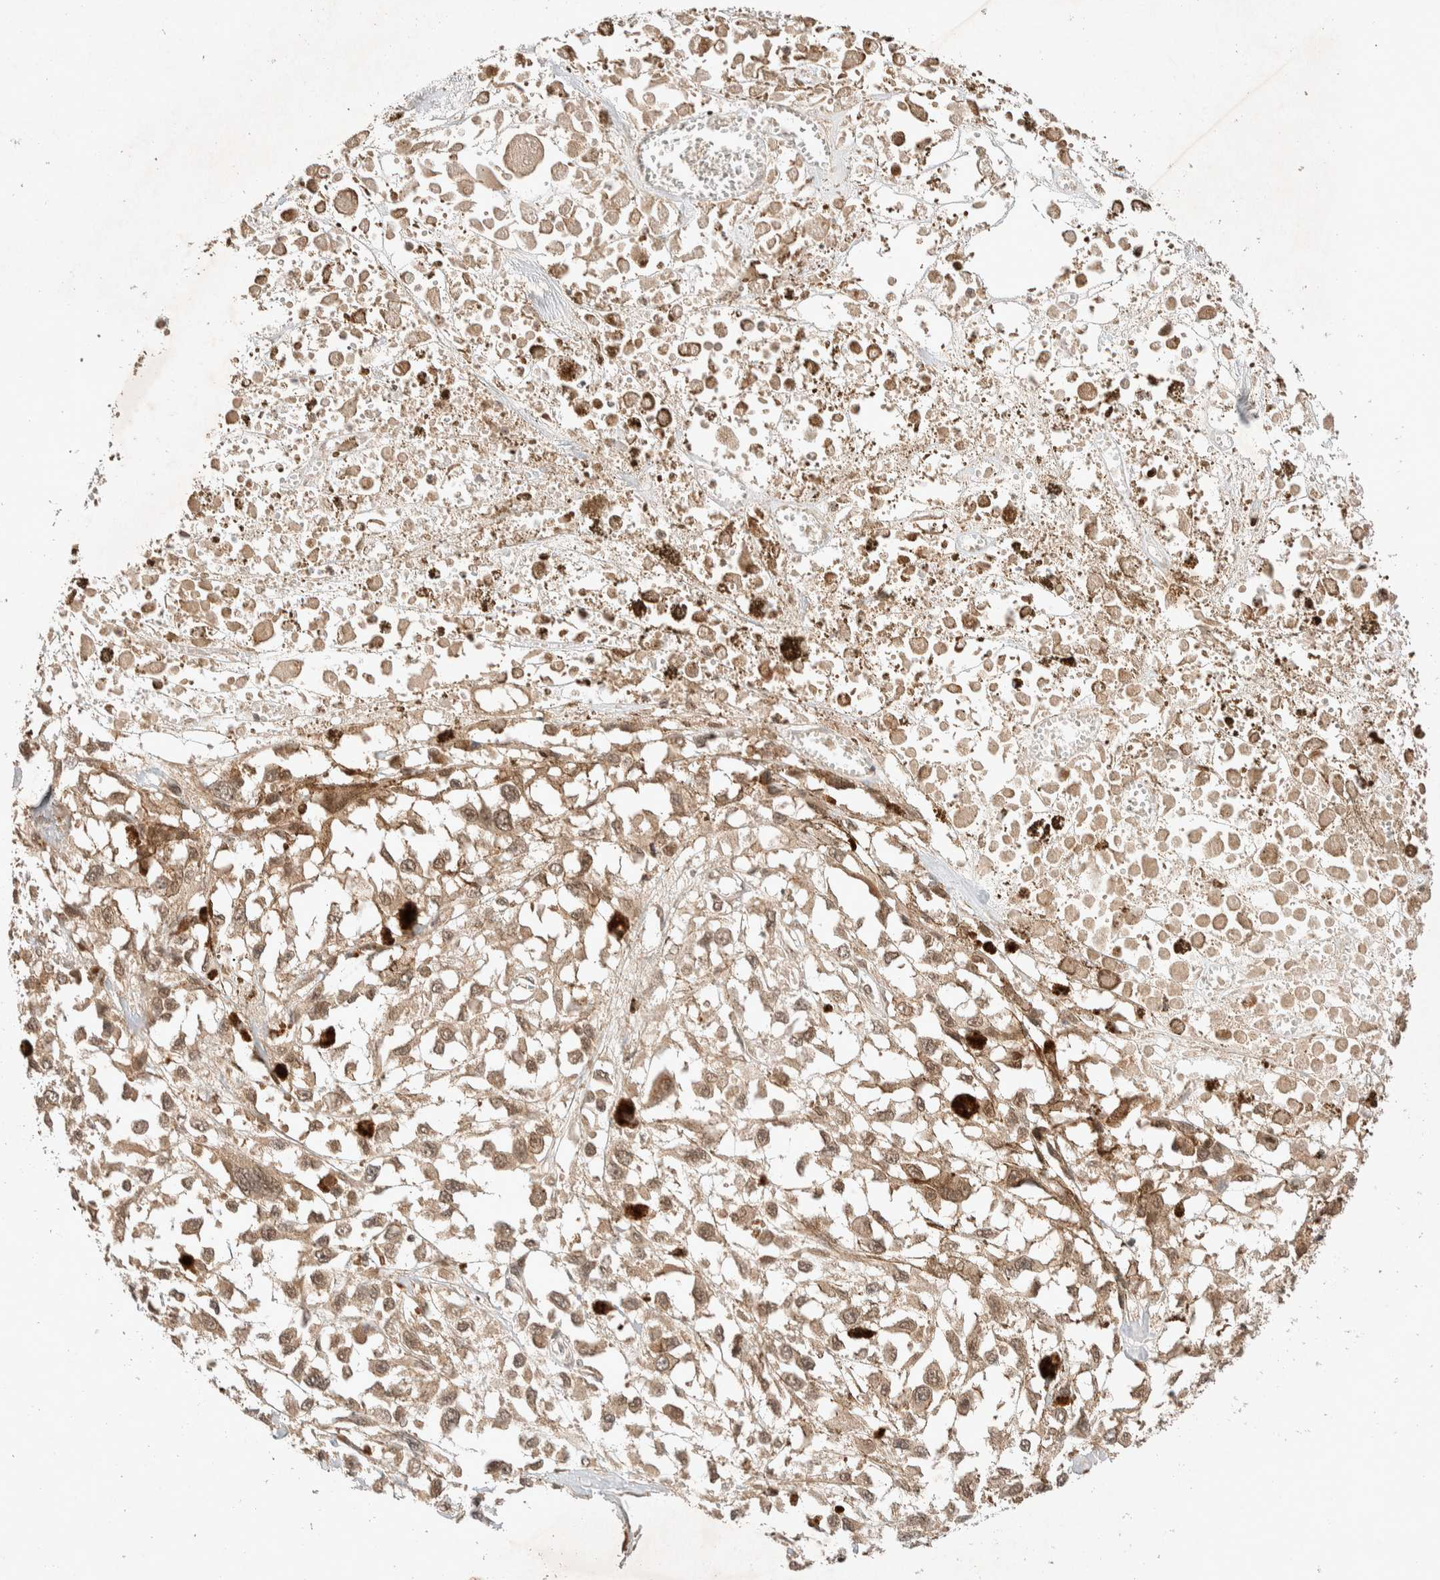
{"staining": {"intensity": "weak", "quantity": ">75%", "location": "cytoplasmic/membranous,nuclear"}, "tissue": "melanoma", "cell_type": "Tumor cells", "image_type": "cancer", "snomed": [{"axis": "morphology", "description": "Malignant melanoma, Metastatic site"}, {"axis": "topography", "description": "Lymph node"}], "caption": "A brown stain labels weak cytoplasmic/membranous and nuclear staining of a protein in human melanoma tumor cells.", "gene": "THRA", "patient": {"sex": "male", "age": 59}}